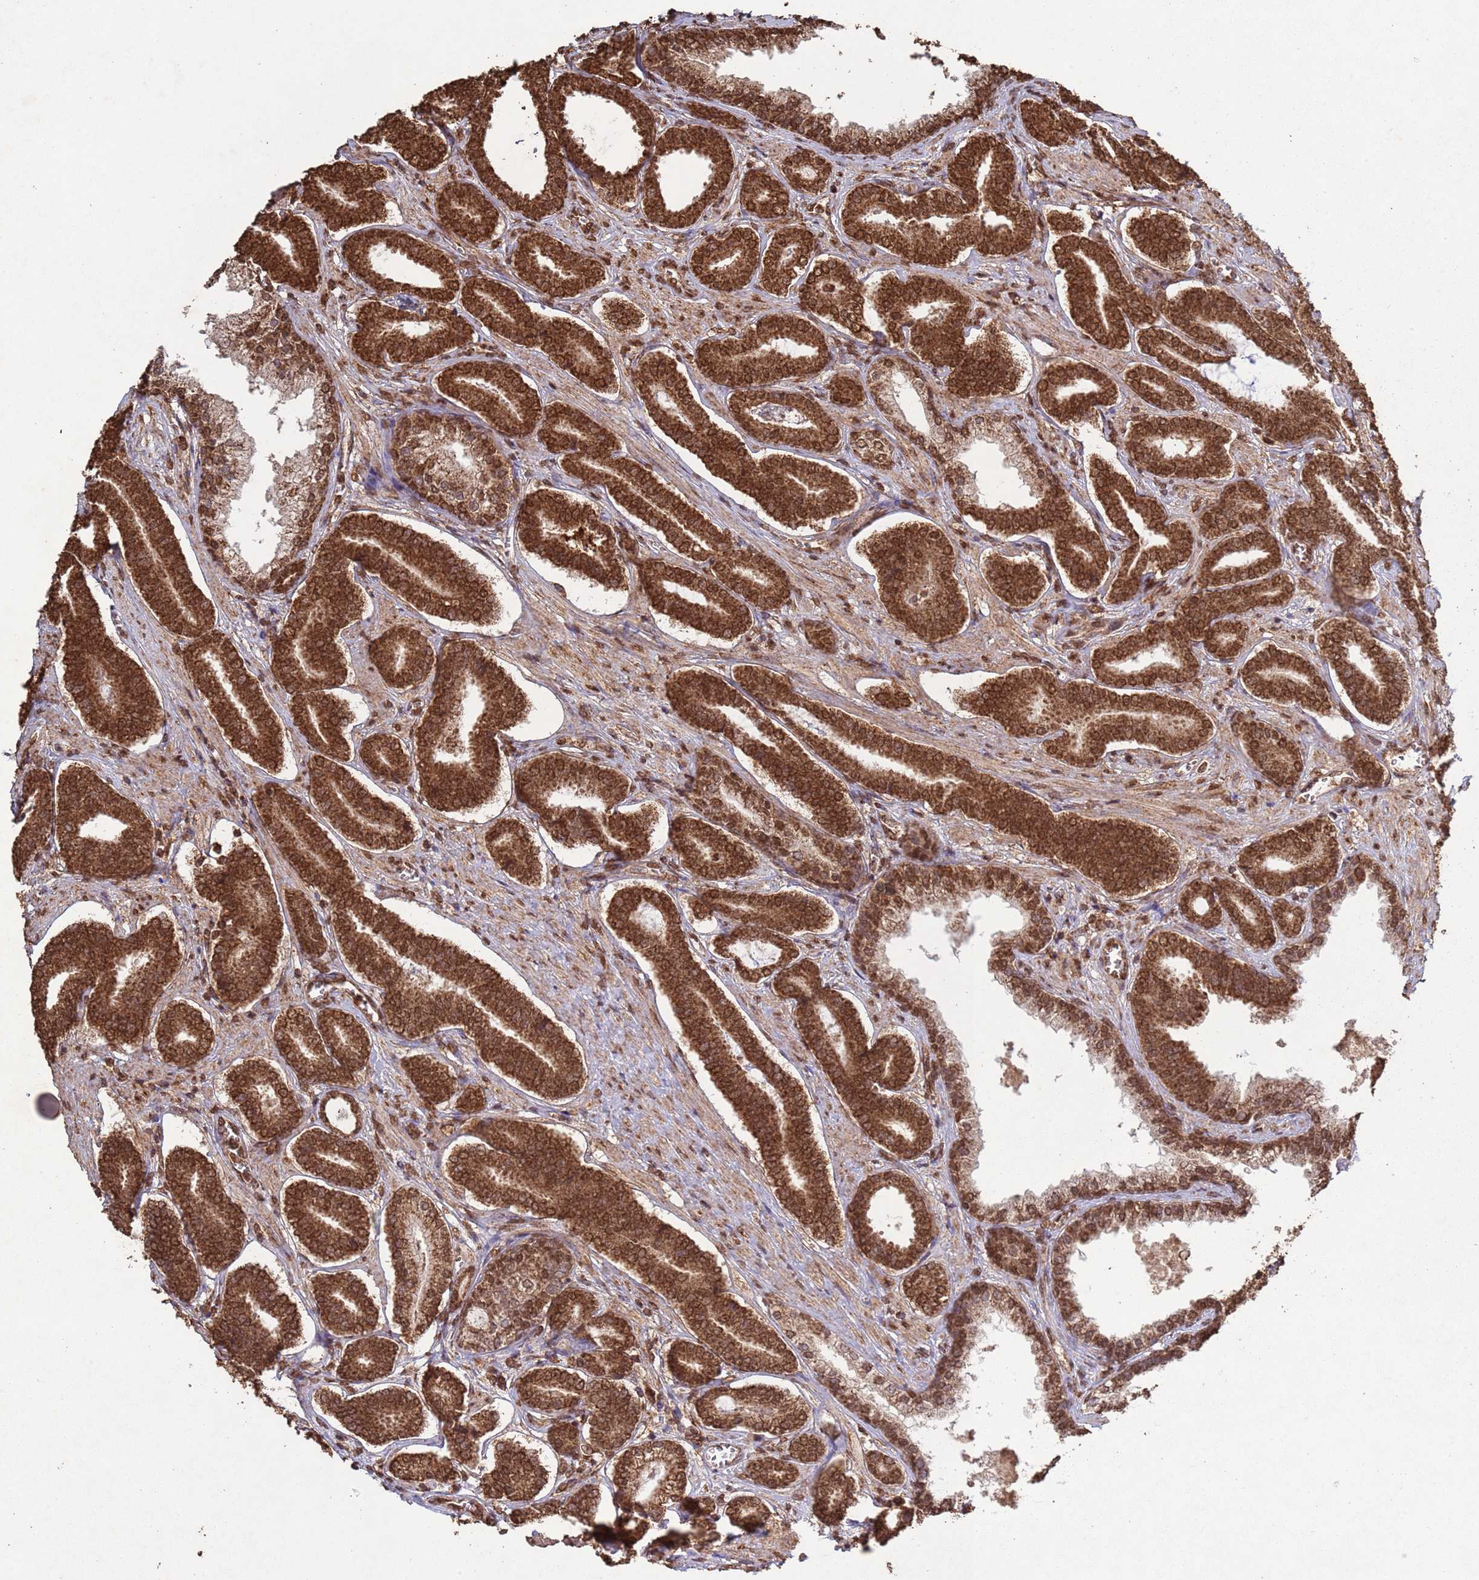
{"staining": {"intensity": "strong", "quantity": ">75%", "location": "cytoplasmic/membranous,nuclear"}, "tissue": "prostate cancer", "cell_type": "Tumor cells", "image_type": "cancer", "snomed": [{"axis": "morphology", "description": "Adenocarcinoma, NOS"}, {"axis": "topography", "description": "Prostate and seminal vesicle, NOS"}], "caption": "Strong cytoplasmic/membranous and nuclear expression for a protein is identified in about >75% of tumor cells of prostate adenocarcinoma using IHC.", "gene": "HDAC10", "patient": {"sex": "male", "age": 76}}